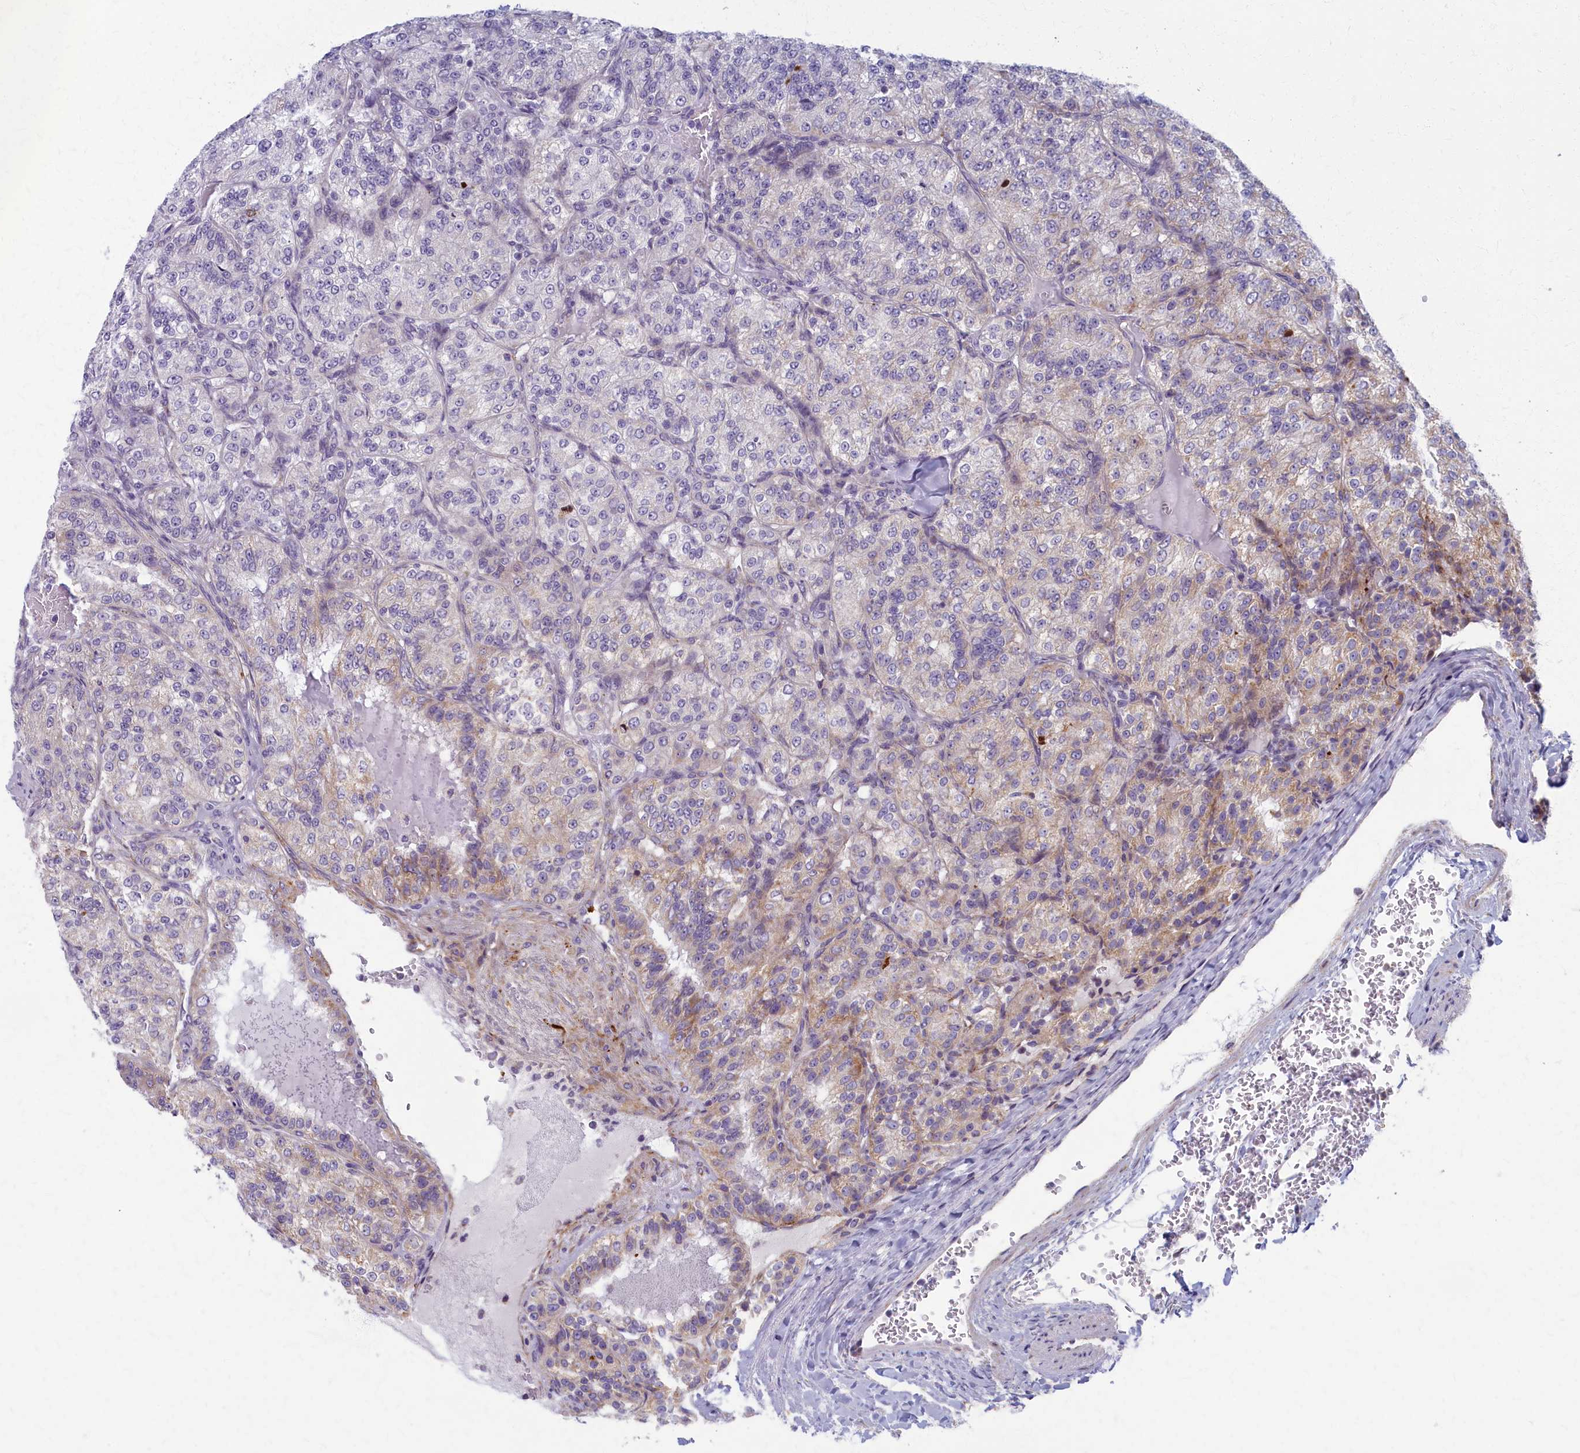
{"staining": {"intensity": "moderate", "quantity": "<25%", "location": "cytoplasmic/membranous"}, "tissue": "renal cancer", "cell_type": "Tumor cells", "image_type": "cancer", "snomed": [{"axis": "morphology", "description": "Adenocarcinoma, NOS"}, {"axis": "topography", "description": "Kidney"}], "caption": "Renal cancer (adenocarcinoma) stained for a protein displays moderate cytoplasmic/membranous positivity in tumor cells. Using DAB (brown) and hematoxylin (blue) stains, captured at high magnification using brightfield microscopy.", "gene": "MRPS25", "patient": {"sex": "female", "age": 63}}